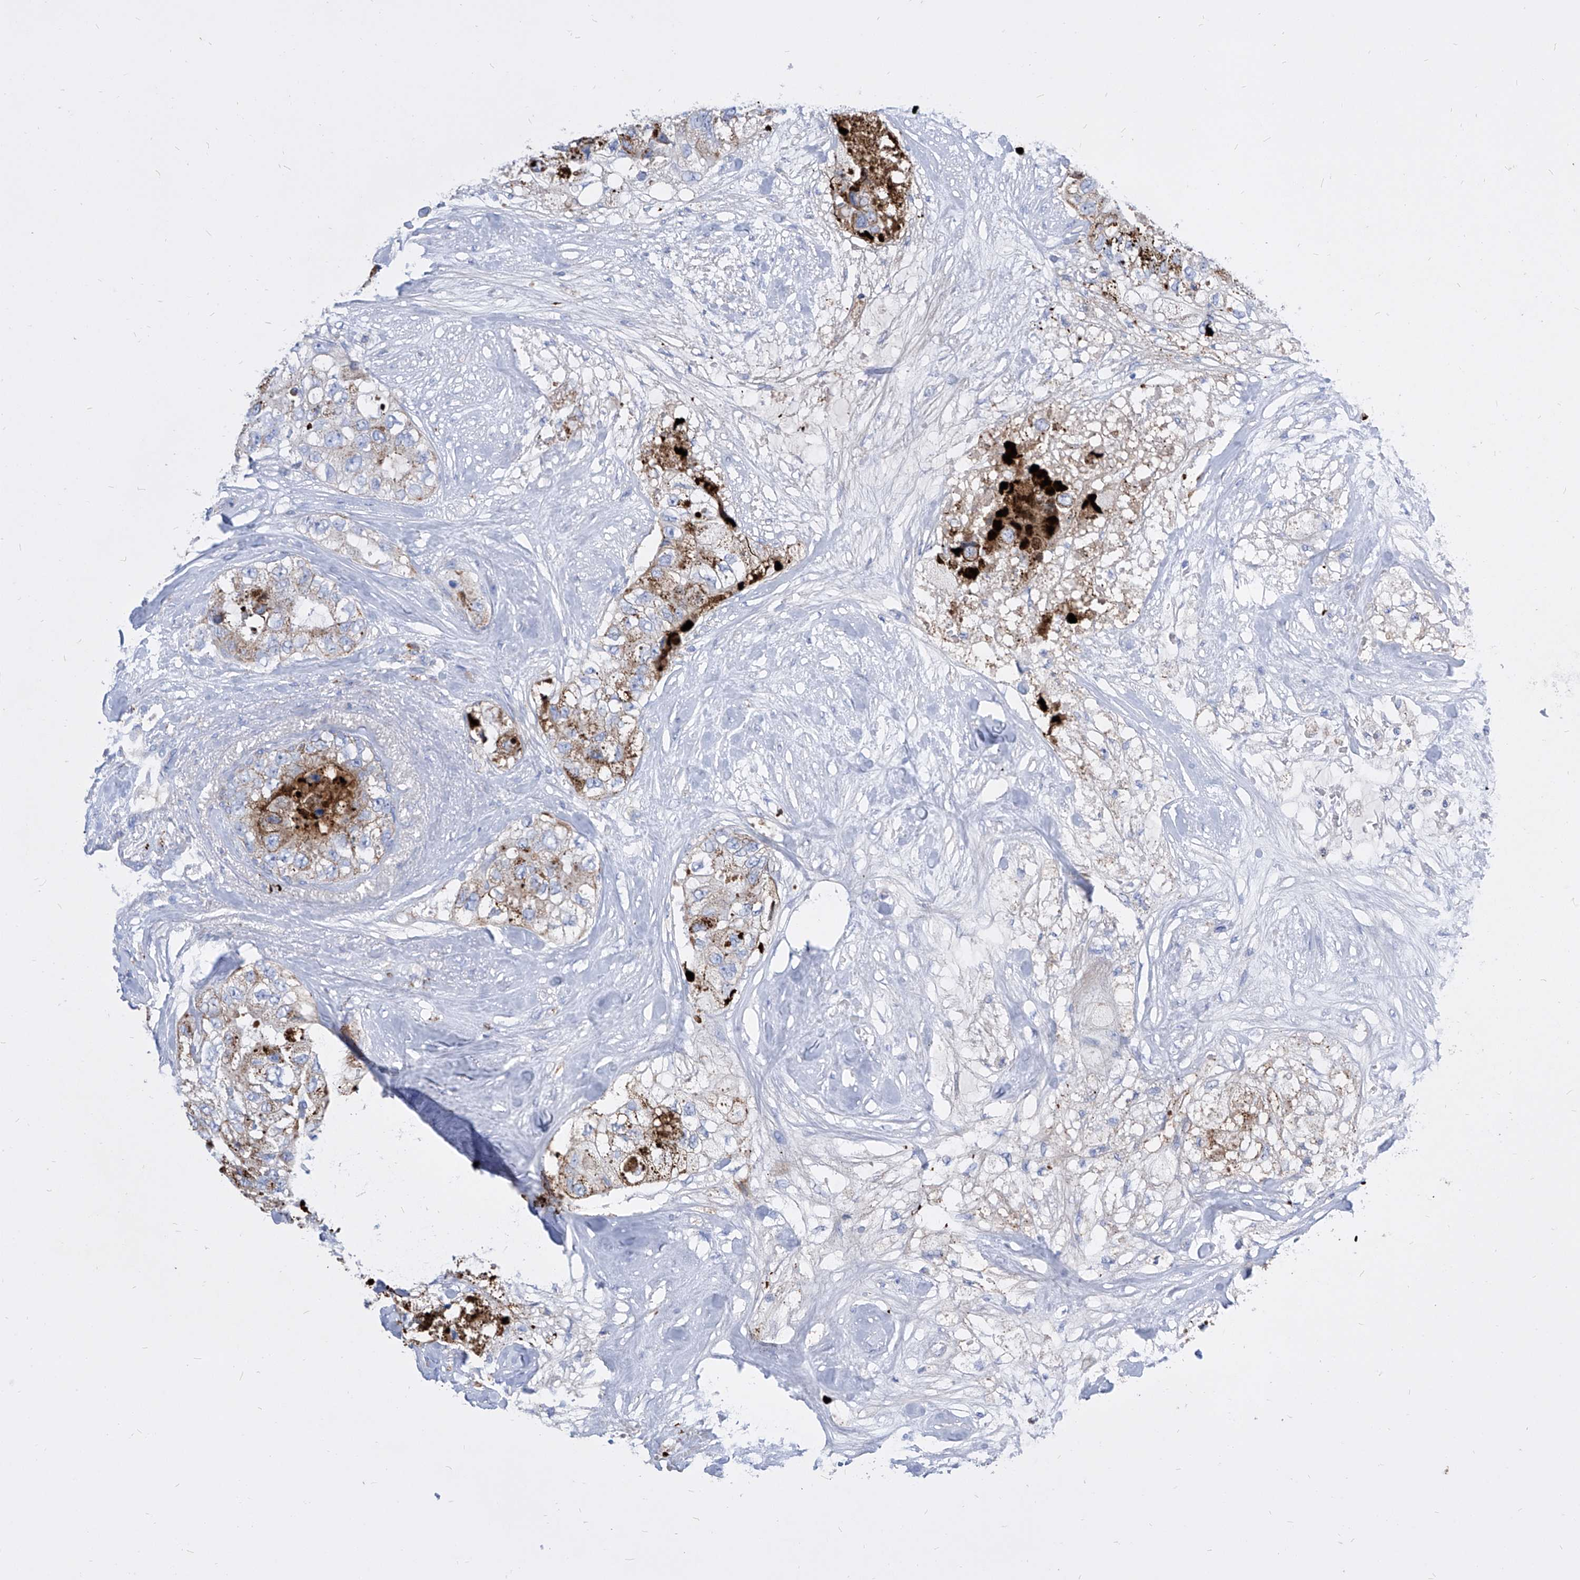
{"staining": {"intensity": "moderate", "quantity": "<25%", "location": "cytoplasmic/membranous"}, "tissue": "breast cancer", "cell_type": "Tumor cells", "image_type": "cancer", "snomed": [{"axis": "morphology", "description": "Duct carcinoma"}, {"axis": "topography", "description": "Breast"}], "caption": "Infiltrating ductal carcinoma (breast) stained with DAB immunohistochemistry (IHC) shows low levels of moderate cytoplasmic/membranous positivity in approximately <25% of tumor cells.", "gene": "COQ3", "patient": {"sex": "female", "age": 62}}